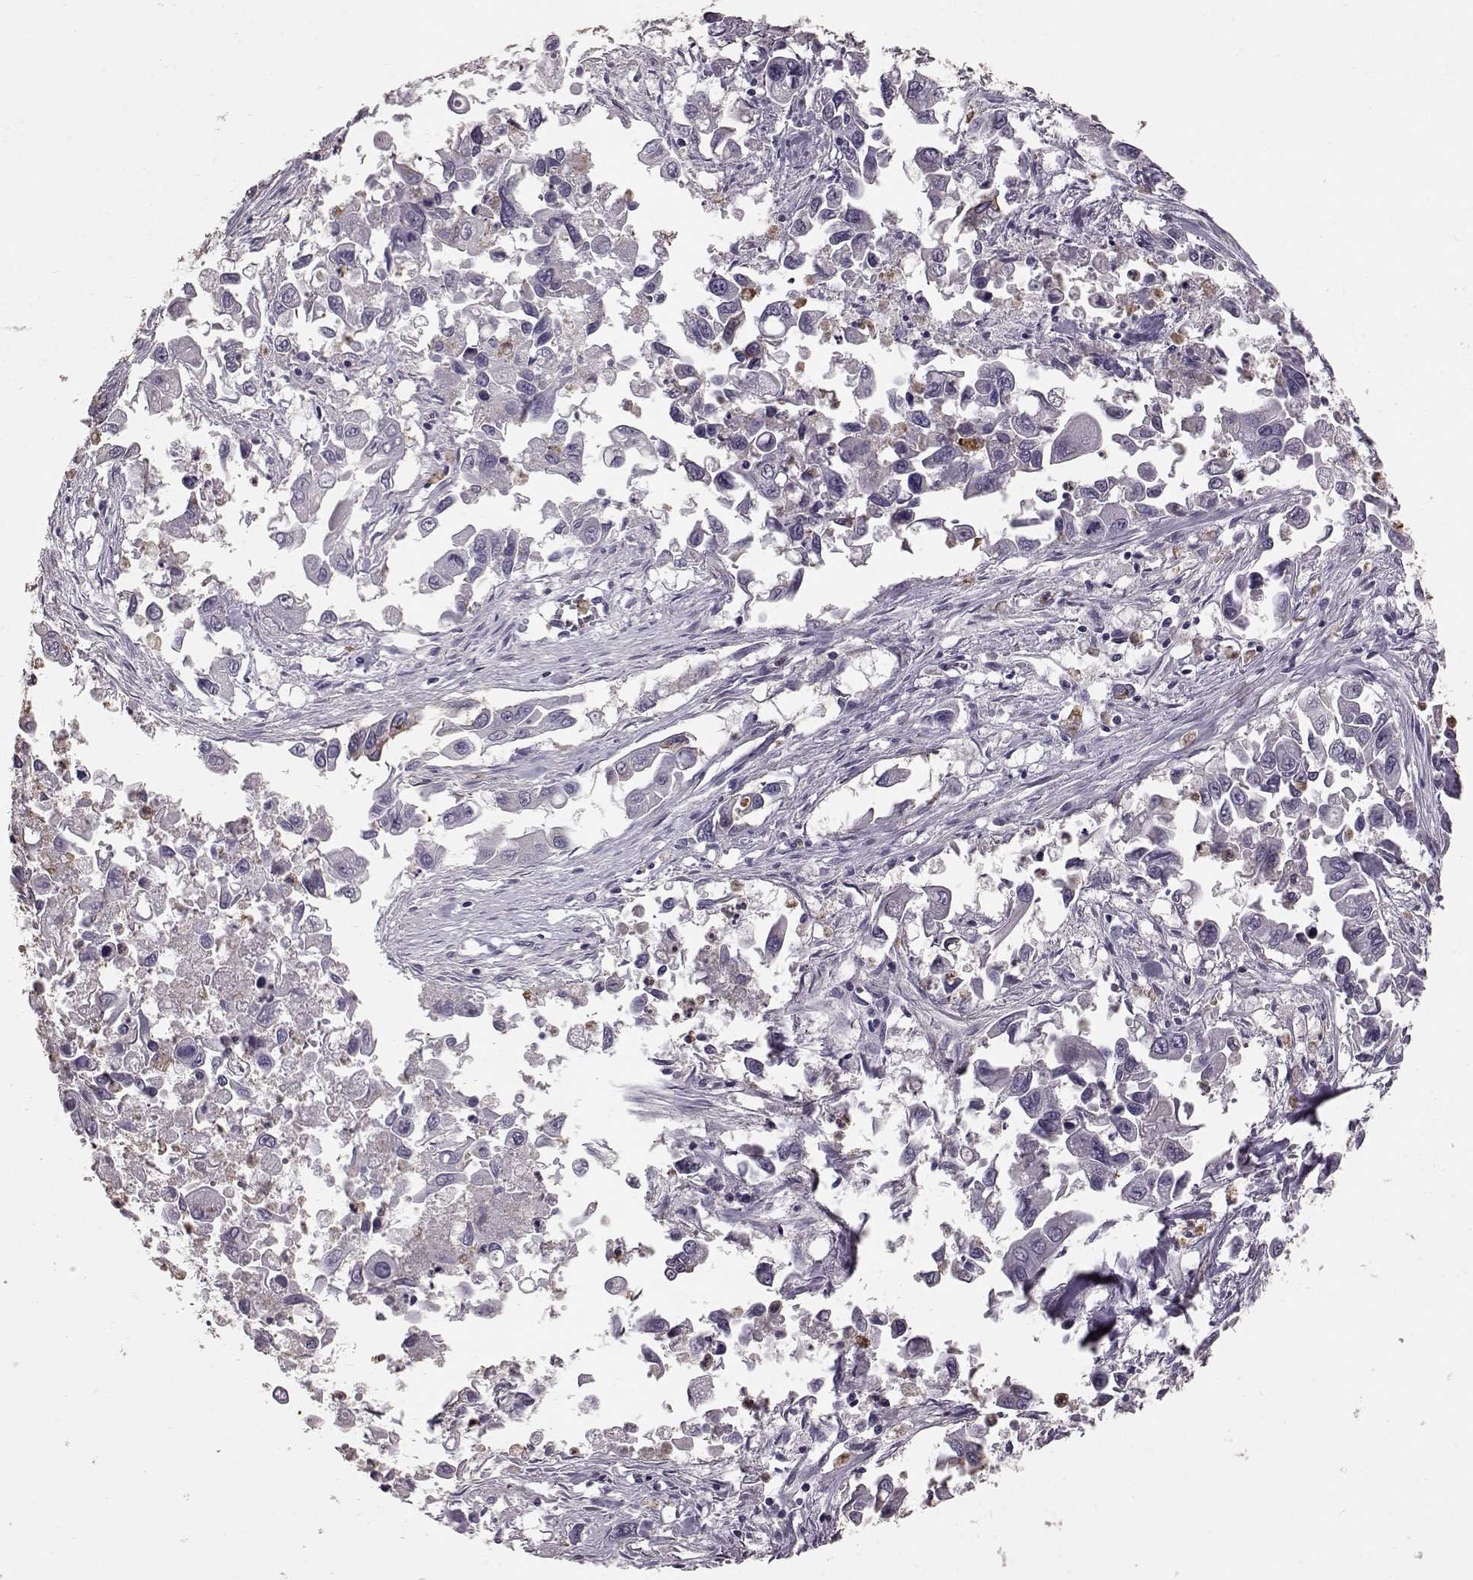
{"staining": {"intensity": "negative", "quantity": "none", "location": "none"}, "tissue": "pancreatic cancer", "cell_type": "Tumor cells", "image_type": "cancer", "snomed": [{"axis": "morphology", "description": "Adenocarcinoma, NOS"}, {"axis": "topography", "description": "Pancreas"}], "caption": "Immunohistochemistry image of neoplastic tissue: human pancreatic cancer (adenocarcinoma) stained with DAB (3,3'-diaminobenzidine) exhibits no significant protein positivity in tumor cells. The staining is performed using DAB brown chromogen with nuclei counter-stained in using hematoxylin.", "gene": "FUT4", "patient": {"sex": "female", "age": 83}}